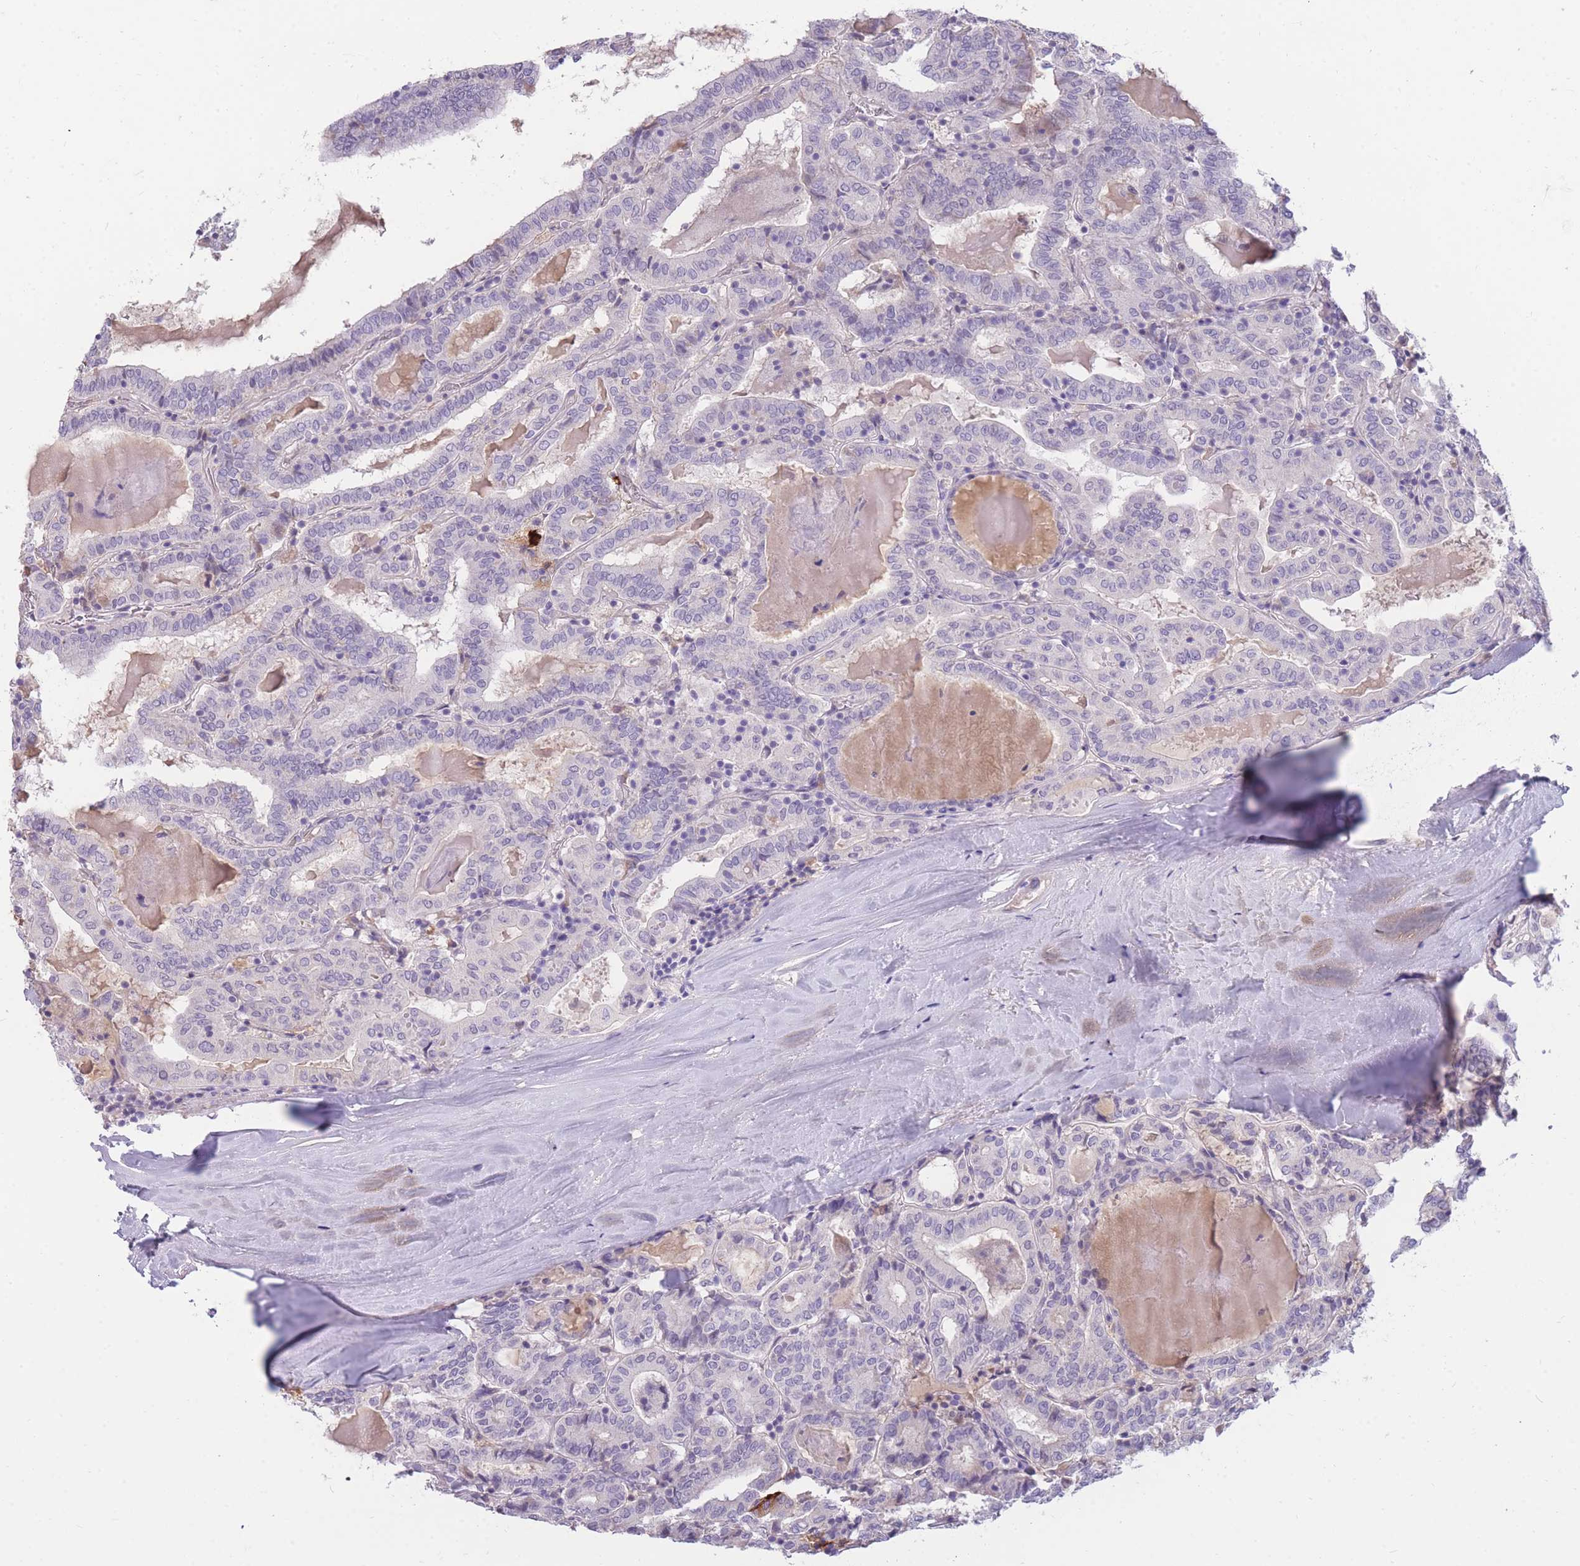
{"staining": {"intensity": "negative", "quantity": "none", "location": "none"}, "tissue": "thyroid cancer", "cell_type": "Tumor cells", "image_type": "cancer", "snomed": [{"axis": "morphology", "description": "Papillary adenocarcinoma, NOS"}, {"axis": "topography", "description": "Thyroid gland"}], "caption": "Tumor cells show no significant staining in papillary adenocarcinoma (thyroid).", "gene": "TPSD1", "patient": {"sex": "female", "age": 72}}